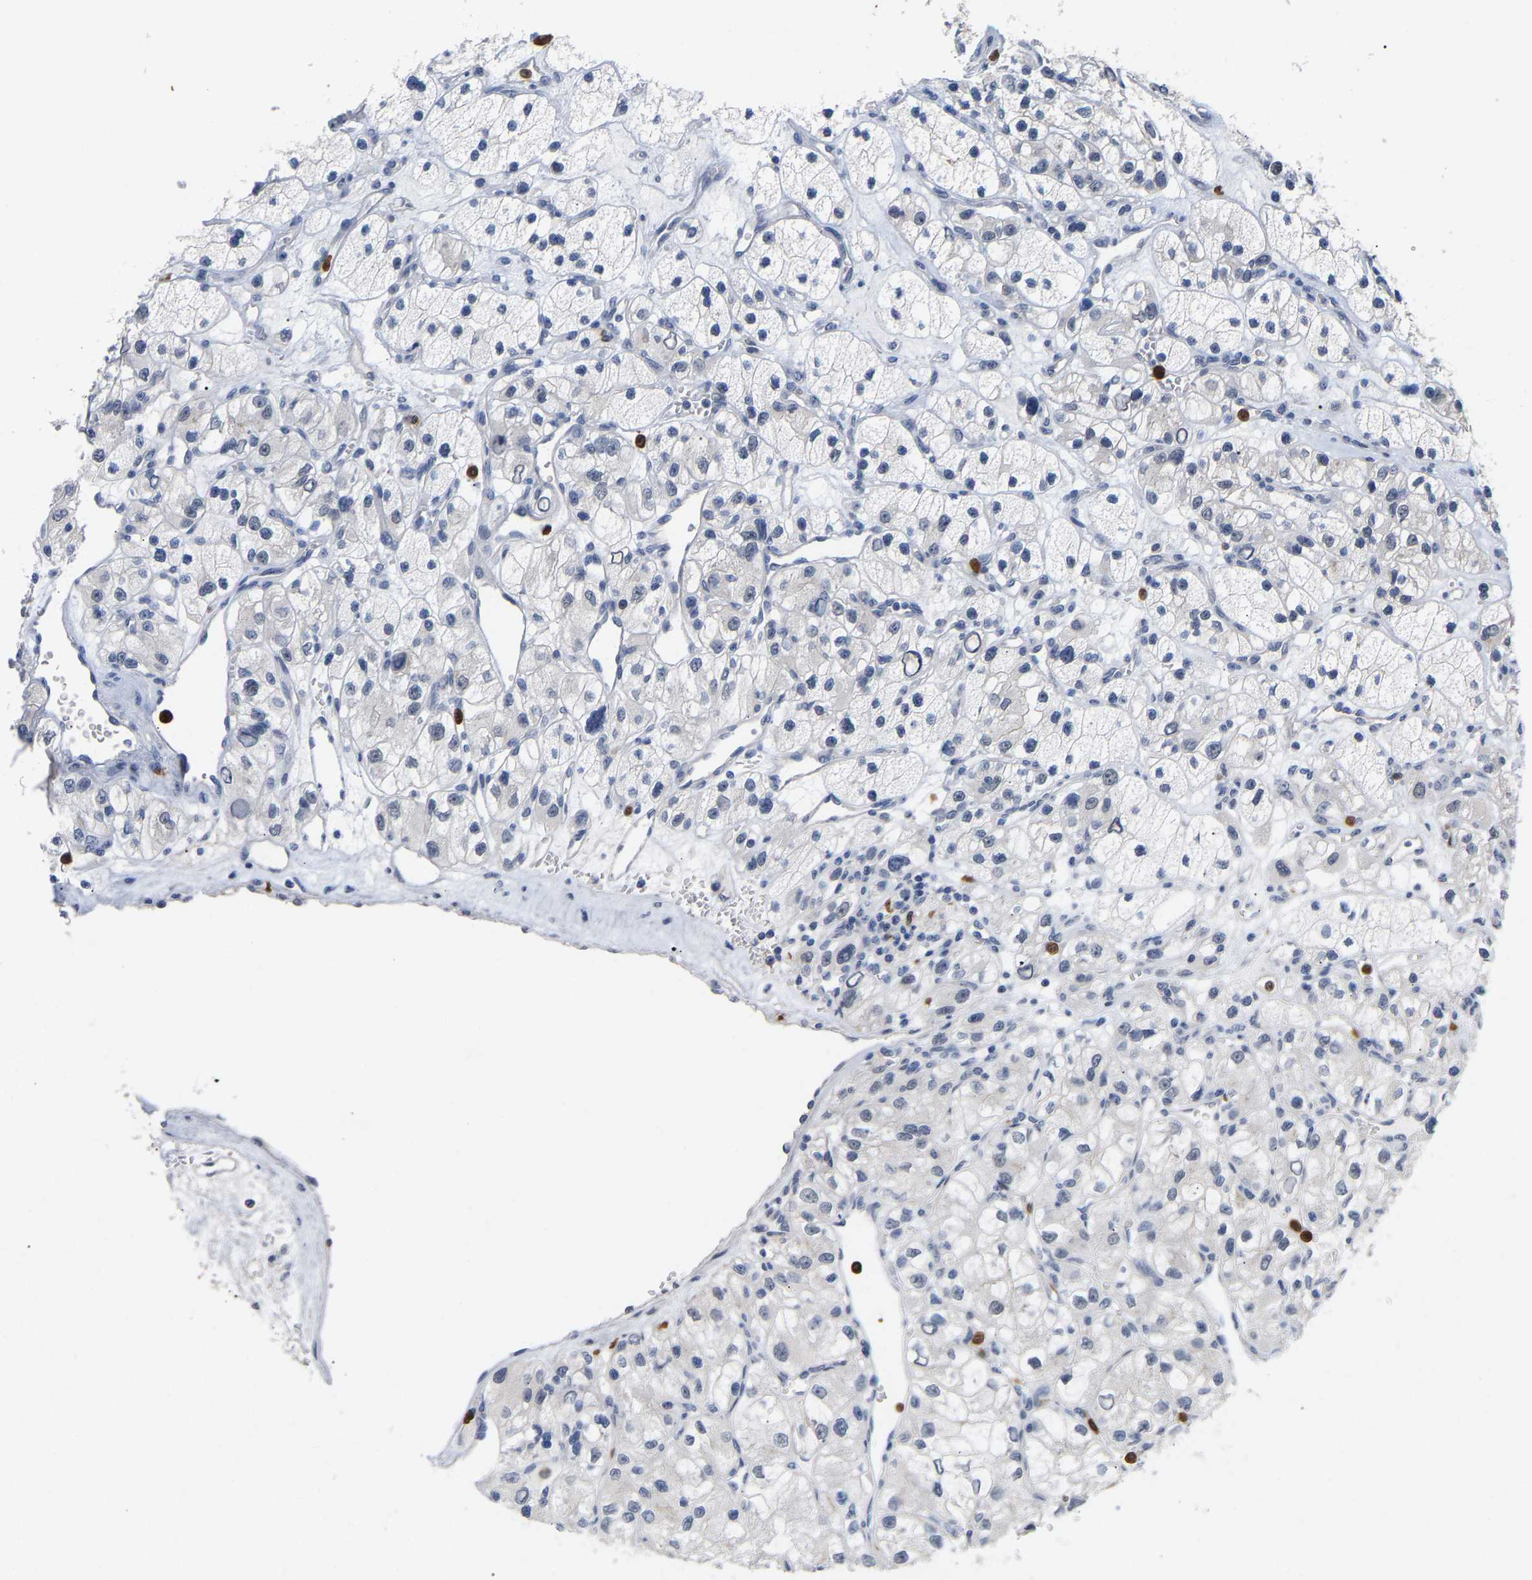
{"staining": {"intensity": "negative", "quantity": "none", "location": "none"}, "tissue": "renal cancer", "cell_type": "Tumor cells", "image_type": "cancer", "snomed": [{"axis": "morphology", "description": "Adenocarcinoma, NOS"}, {"axis": "topography", "description": "Kidney"}], "caption": "IHC of human renal cancer (adenocarcinoma) demonstrates no positivity in tumor cells.", "gene": "TDRD7", "patient": {"sex": "female", "age": 57}}